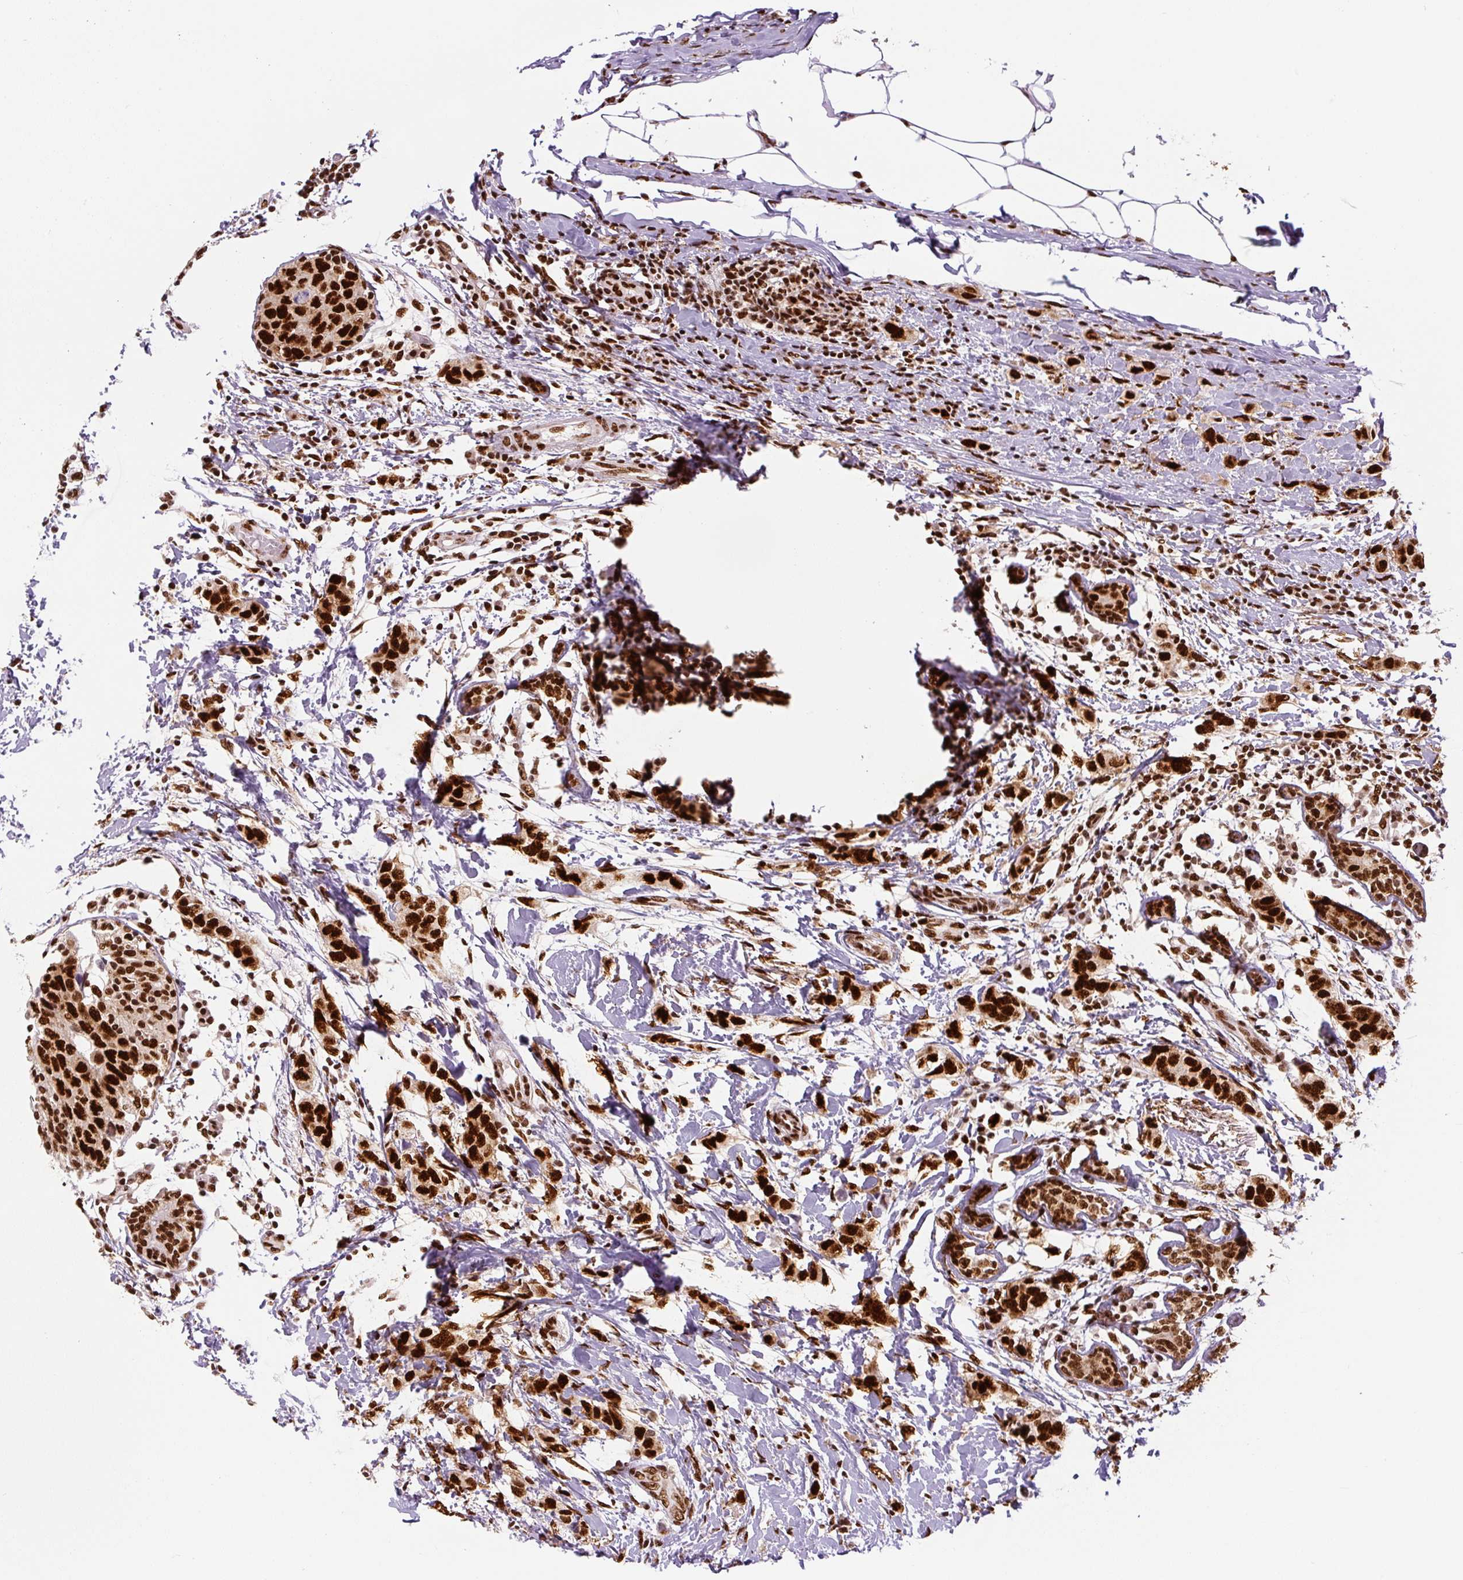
{"staining": {"intensity": "strong", "quantity": ">75%", "location": "nuclear"}, "tissue": "breast cancer", "cell_type": "Tumor cells", "image_type": "cancer", "snomed": [{"axis": "morphology", "description": "Duct carcinoma"}, {"axis": "topography", "description": "Breast"}], "caption": "Immunohistochemistry staining of infiltrating ductal carcinoma (breast), which demonstrates high levels of strong nuclear positivity in approximately >75% of tumor cells indicating strong nuclear protein staining. The staining was performed using DAB (3,3'-diaminobenzidine) (brown) for protein detection and nuclei were counterstained in hematoxylin (blue).", "gene": "FUS", "patient": {"sex": "female", "age": 50}}